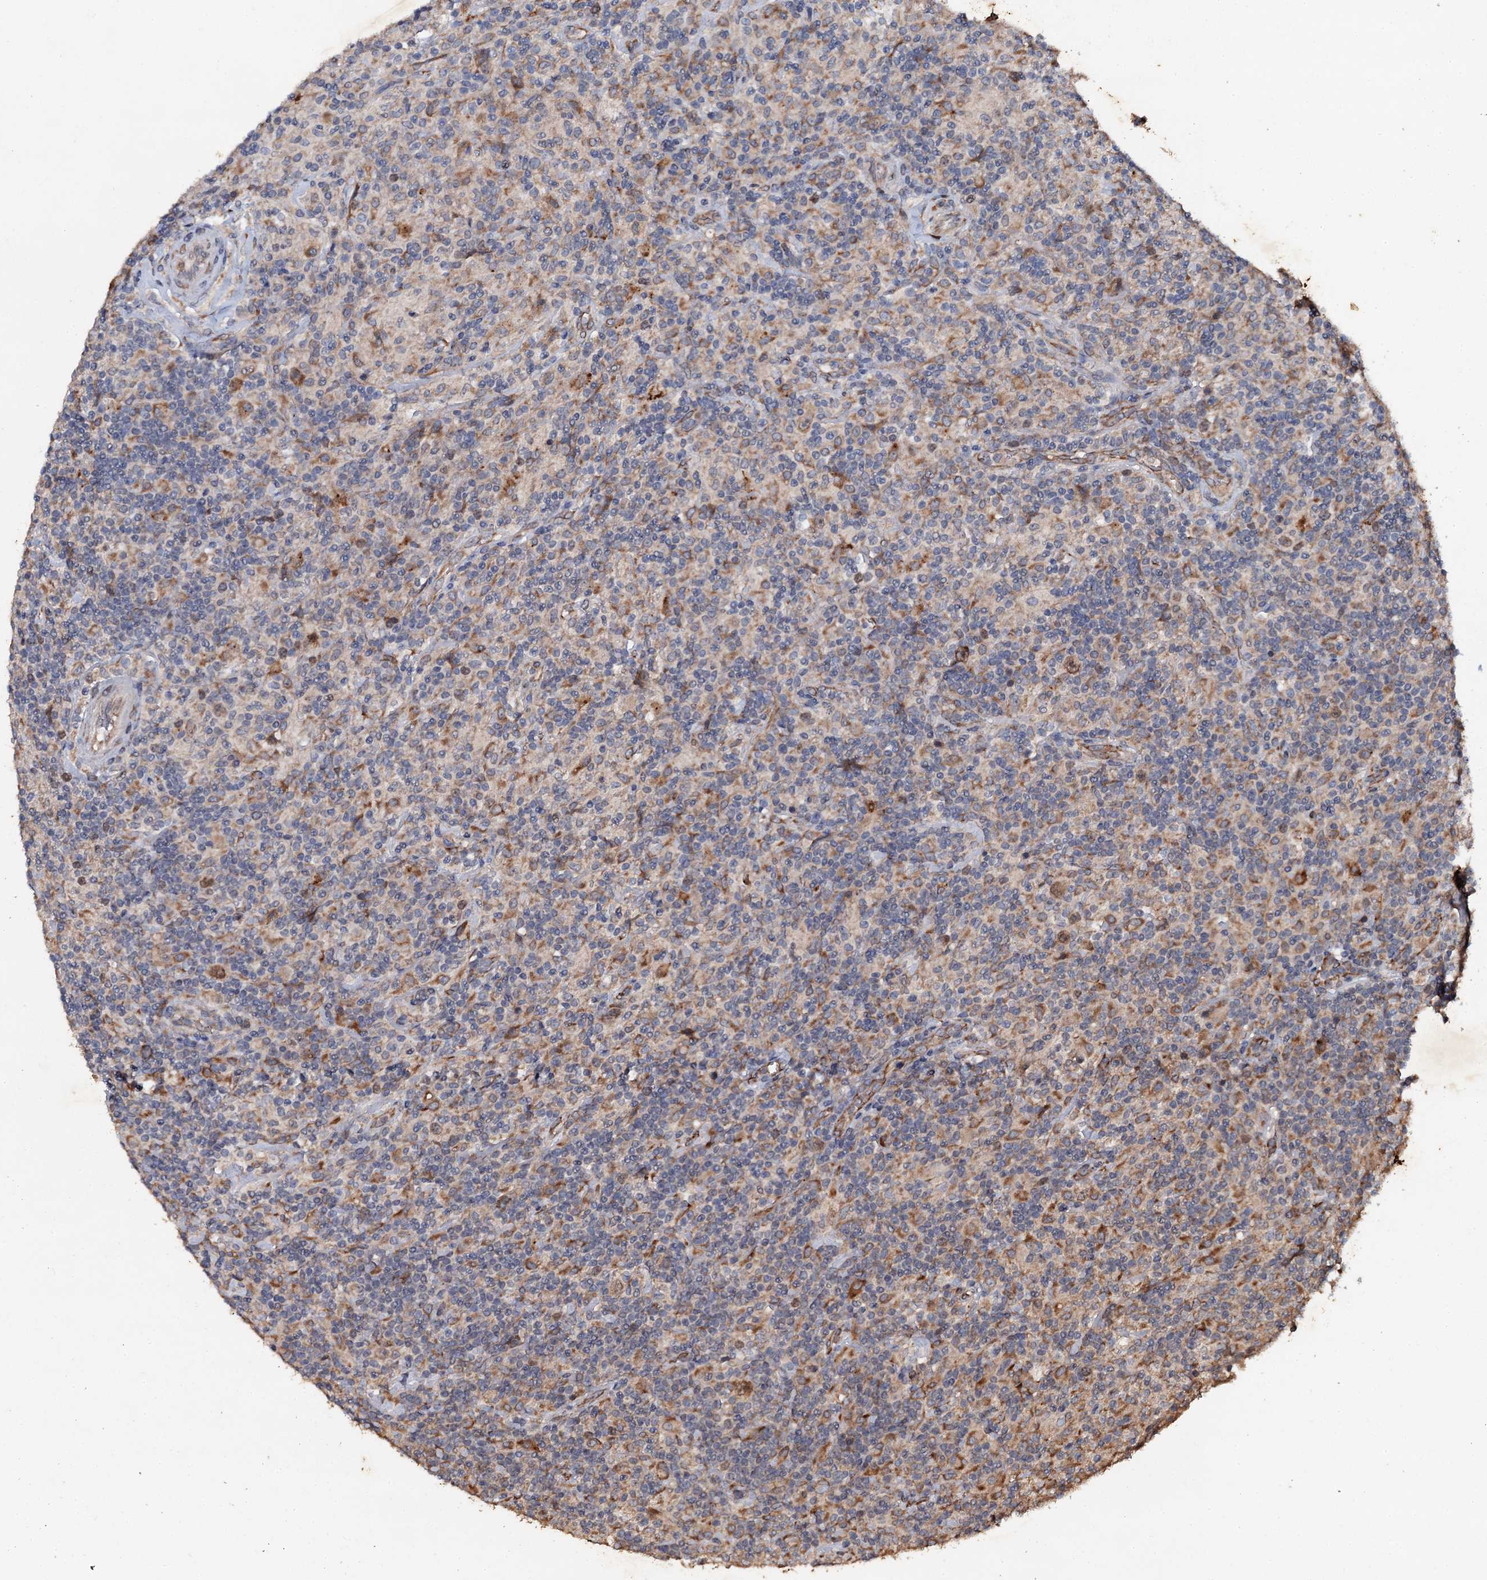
{"staining": {"intensity": "moderate", "quantity": "25%-75%", "location": "cytoplasmic/membranous"}, "tissue": "lymphoma", "cell_type": "Tumor cells", "image_type": "cancer", "snomed": [{"axis": "morphology", "description": "Hodgkin's disease, NOS"}, {"axis": "topography", "description": "Lymph node"}], "caption": "Hodgkin's disease was stained to show a protein in brown. There is medium levels of moderate cytoplasmic/membranous positivity in approximately 25%-75% of tumor cells.", "gene": "ADAMTS10", "patient": {"sex": "male", "age": 70}}